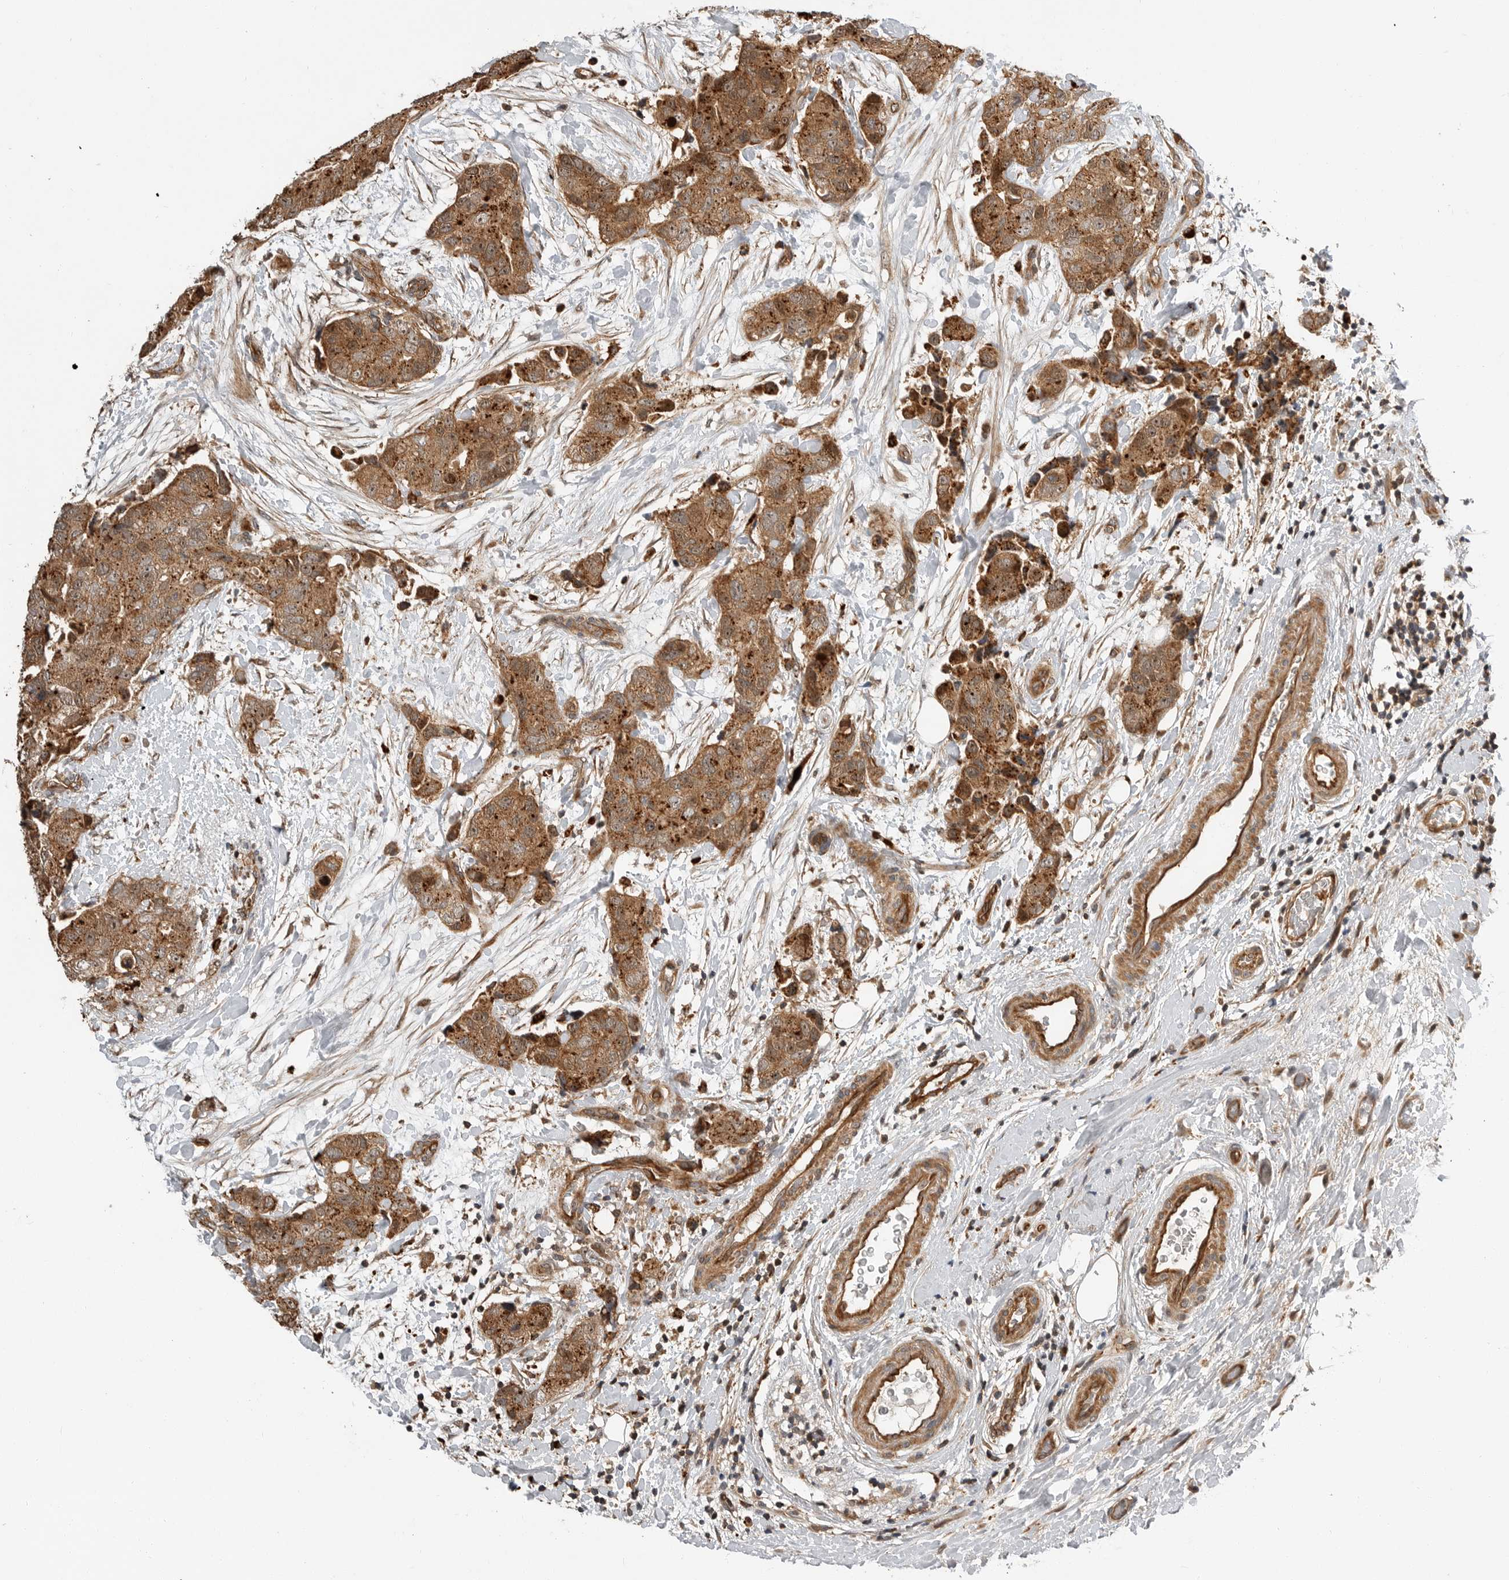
{"staining": {"intensity": "moderate", "quantity": ">75%", "location": "cytoplasmic/membranous,nuclear"}, "tissue": "breast cancer", "cell_type": "Tumor cells", "image_type": "cancer", "snomed": [{"axis": "morphology", "description": "Duct carcinoma"}, {"axis": "topography", "description": "Breast"}], "caption": "Protein staining of breast cancer tissue shows moderate cytoplasmic/membranous and nuclear positivity in approximately >75% of tumor cells.", "gene": "STRAP", "patient": {"sex": "female", "age": 62}}